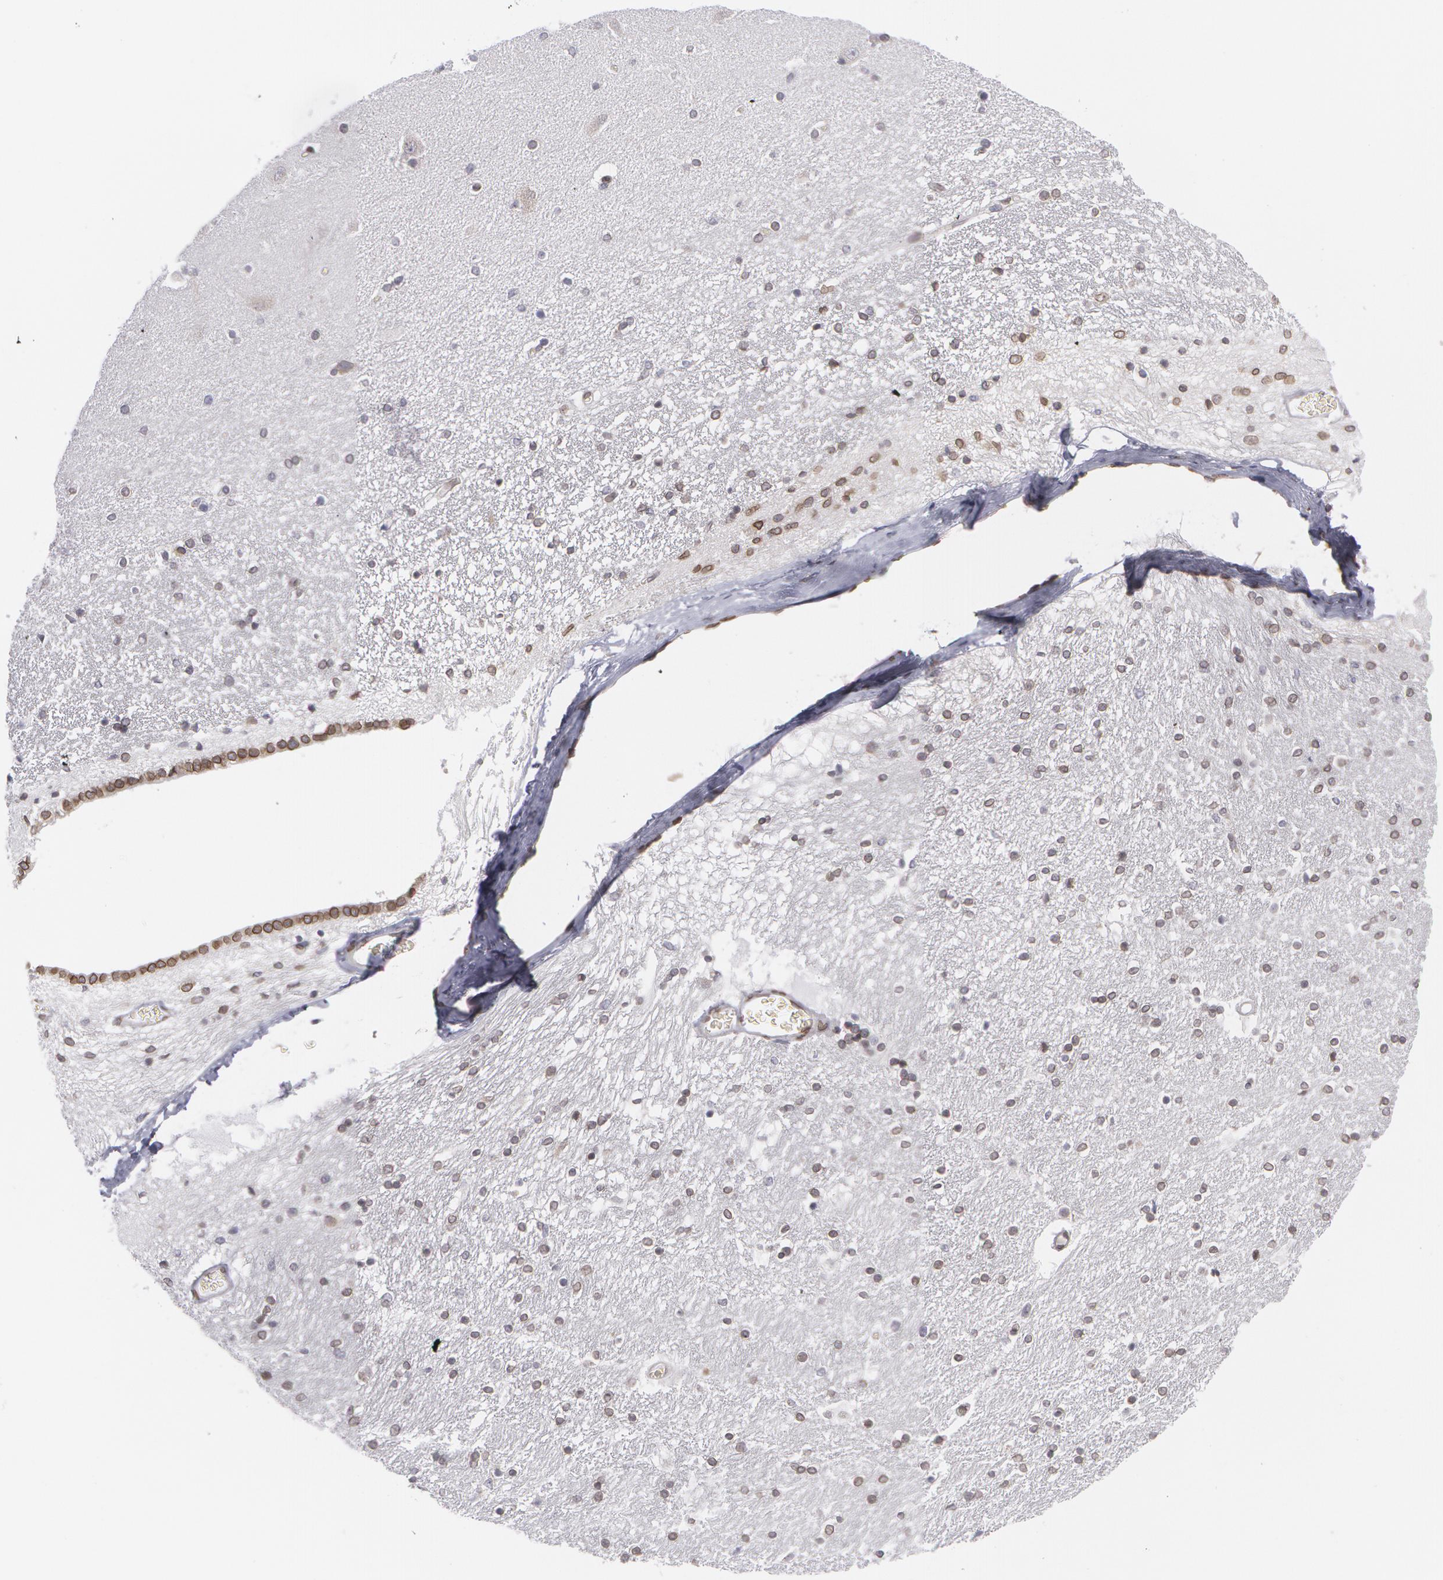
{"staining": {"intensity": "negative", "quantity": "none", "location": "none"}, "tissue": "hippocampus", "cell_type": "Glial cells", "image_type": "normal", "snomed": [{"axis": "morphology", "description": "Normal tissue, NOS"}, {"axis": "topography", "description": "Hippocampus"}], "caption": "Immunohistochemistry of benign hippocampus demonstrates no expression in glial cells.", "gene": "EMD", "patient": {"sex": "female", "age": 54}}